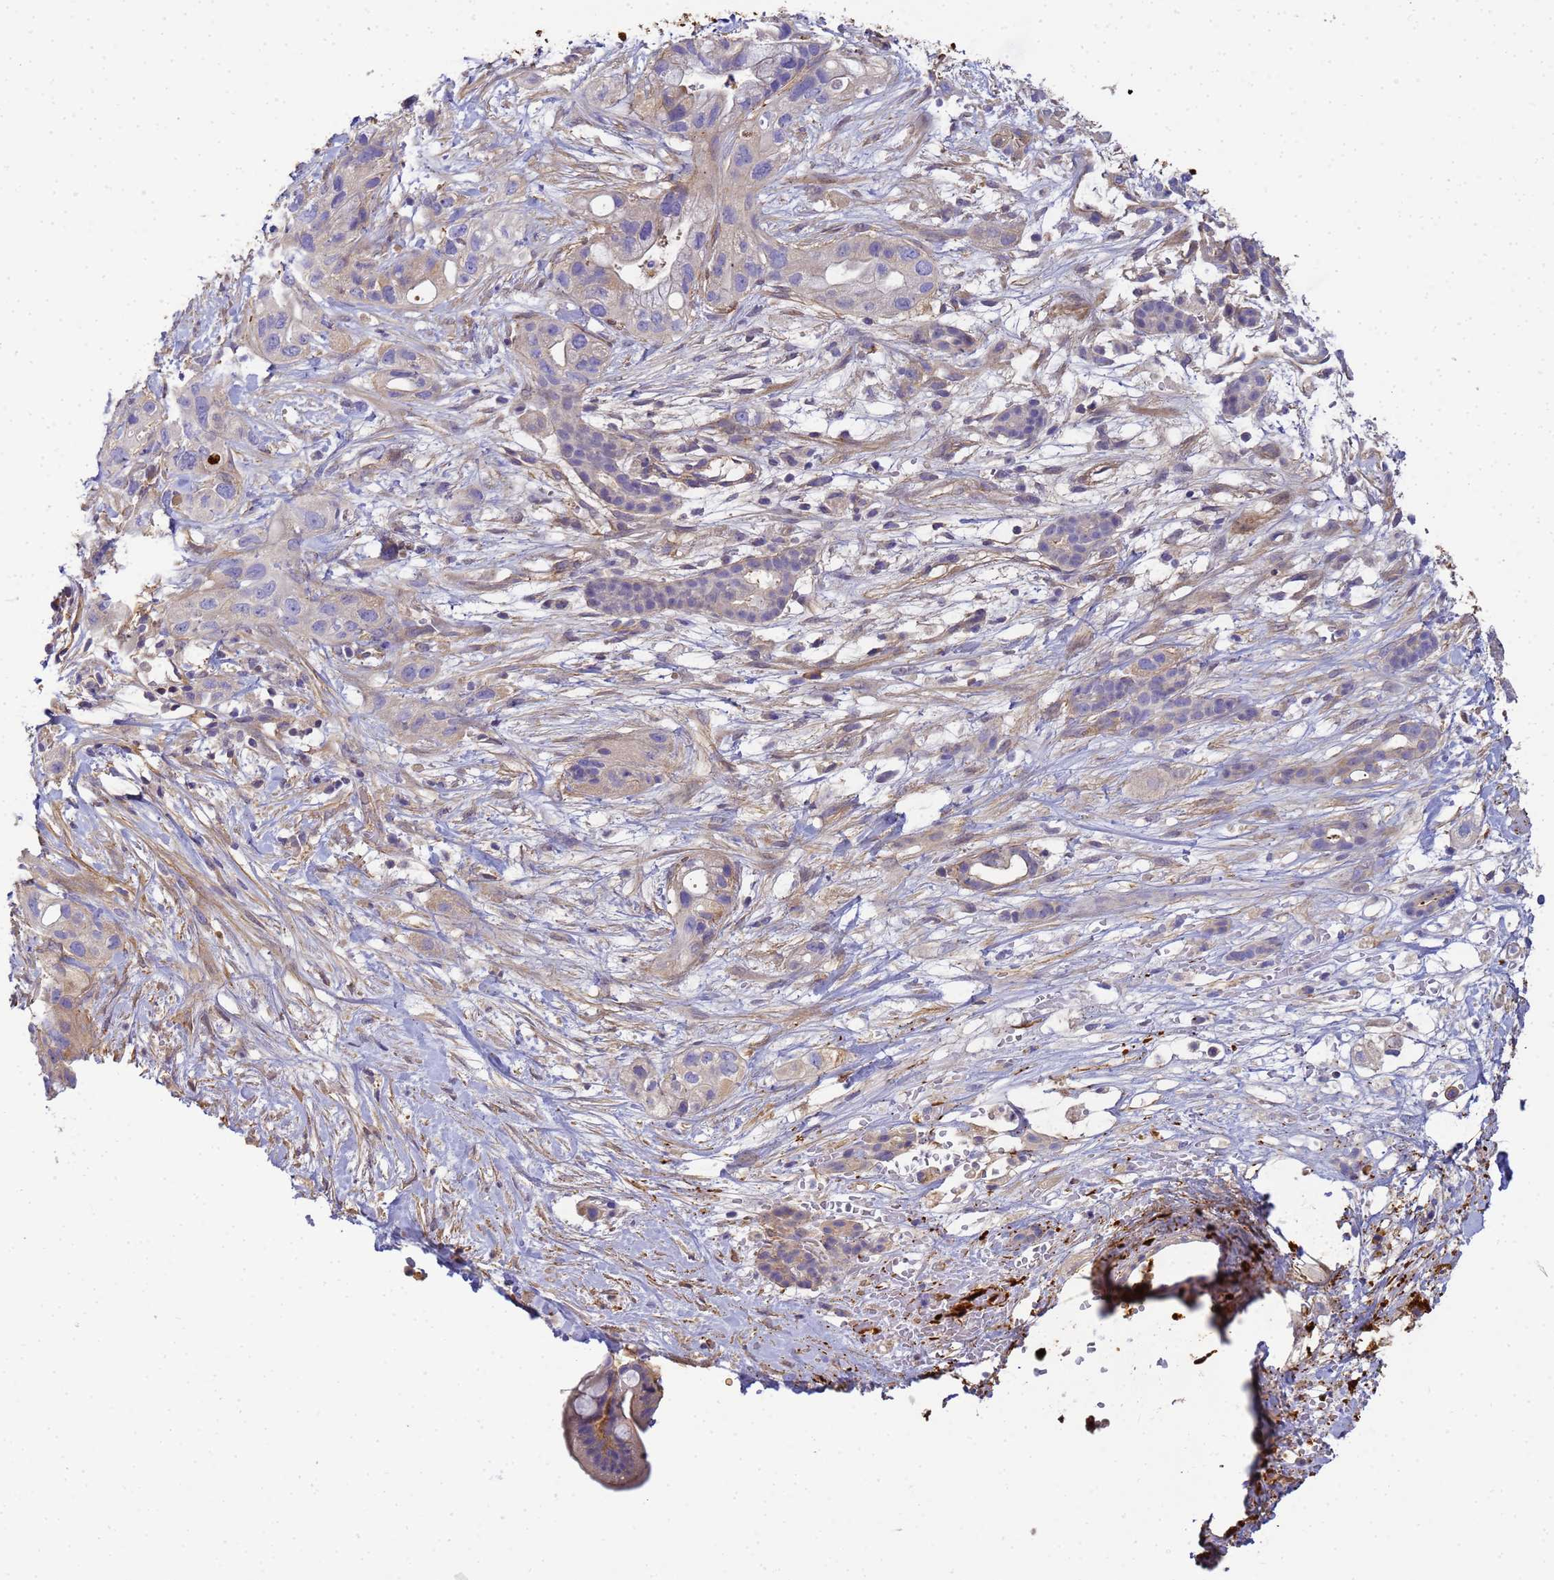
{"staining": {"intensity": "negative", "quantity": "none", "location": "none"}, "tissue": "pancreatic cancer", "cell_type": "Tumor cells", "image_type": "cancer", "snomed": [{"axis": "morphology", "description": "Adenocarcinoma, NOS"}, {"axis": "topography", "description": "Pancreas"}], "caption": "Pancreatic cancer (adenocarcinoma) stained for a protein using immunohistochemistry (IHC) exhibits no expression tumor cells.", "gene": "MYL12A", "patient": {"sex": "male", "age": 44}}